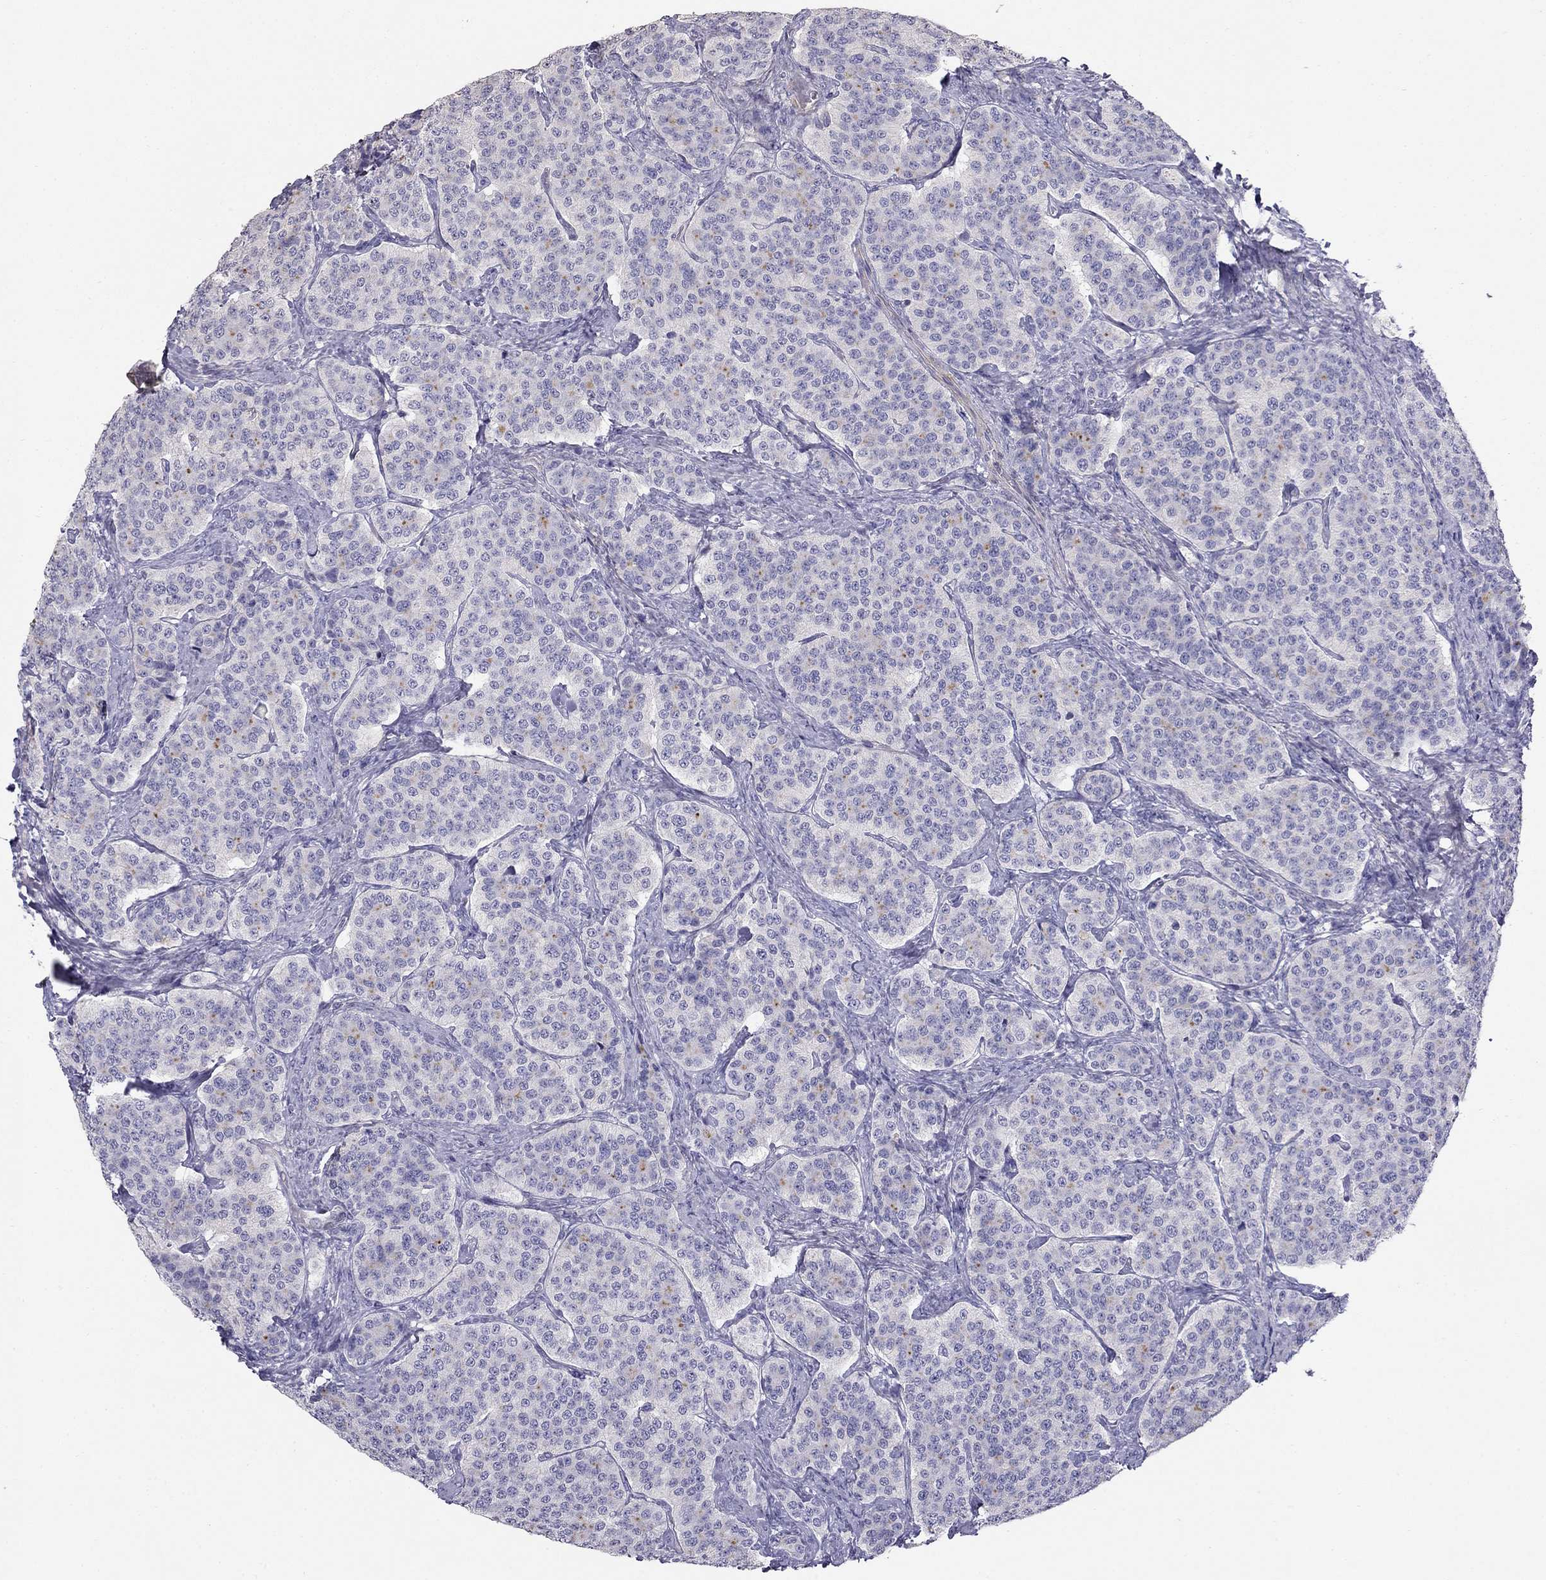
{"staining": {"intensity": "negative", "quantity": "none", "location": "none"}, "tissue": "carcinoid", "cell_type": "Tumor cells", "image_type": "cancer", "snomed": [{"axis": "morphology", "description": "Carcinoid, malignant, NOS"}, {"axis": "topography", "description": "Small intestine"}], "caption": "Immunohistochemistry micrograph of human carcinoid stained for a protein (brown), which displays no expression in tumor cells.", "gene": "LY6H", "patient": {"sex": "female", "age": 58}}